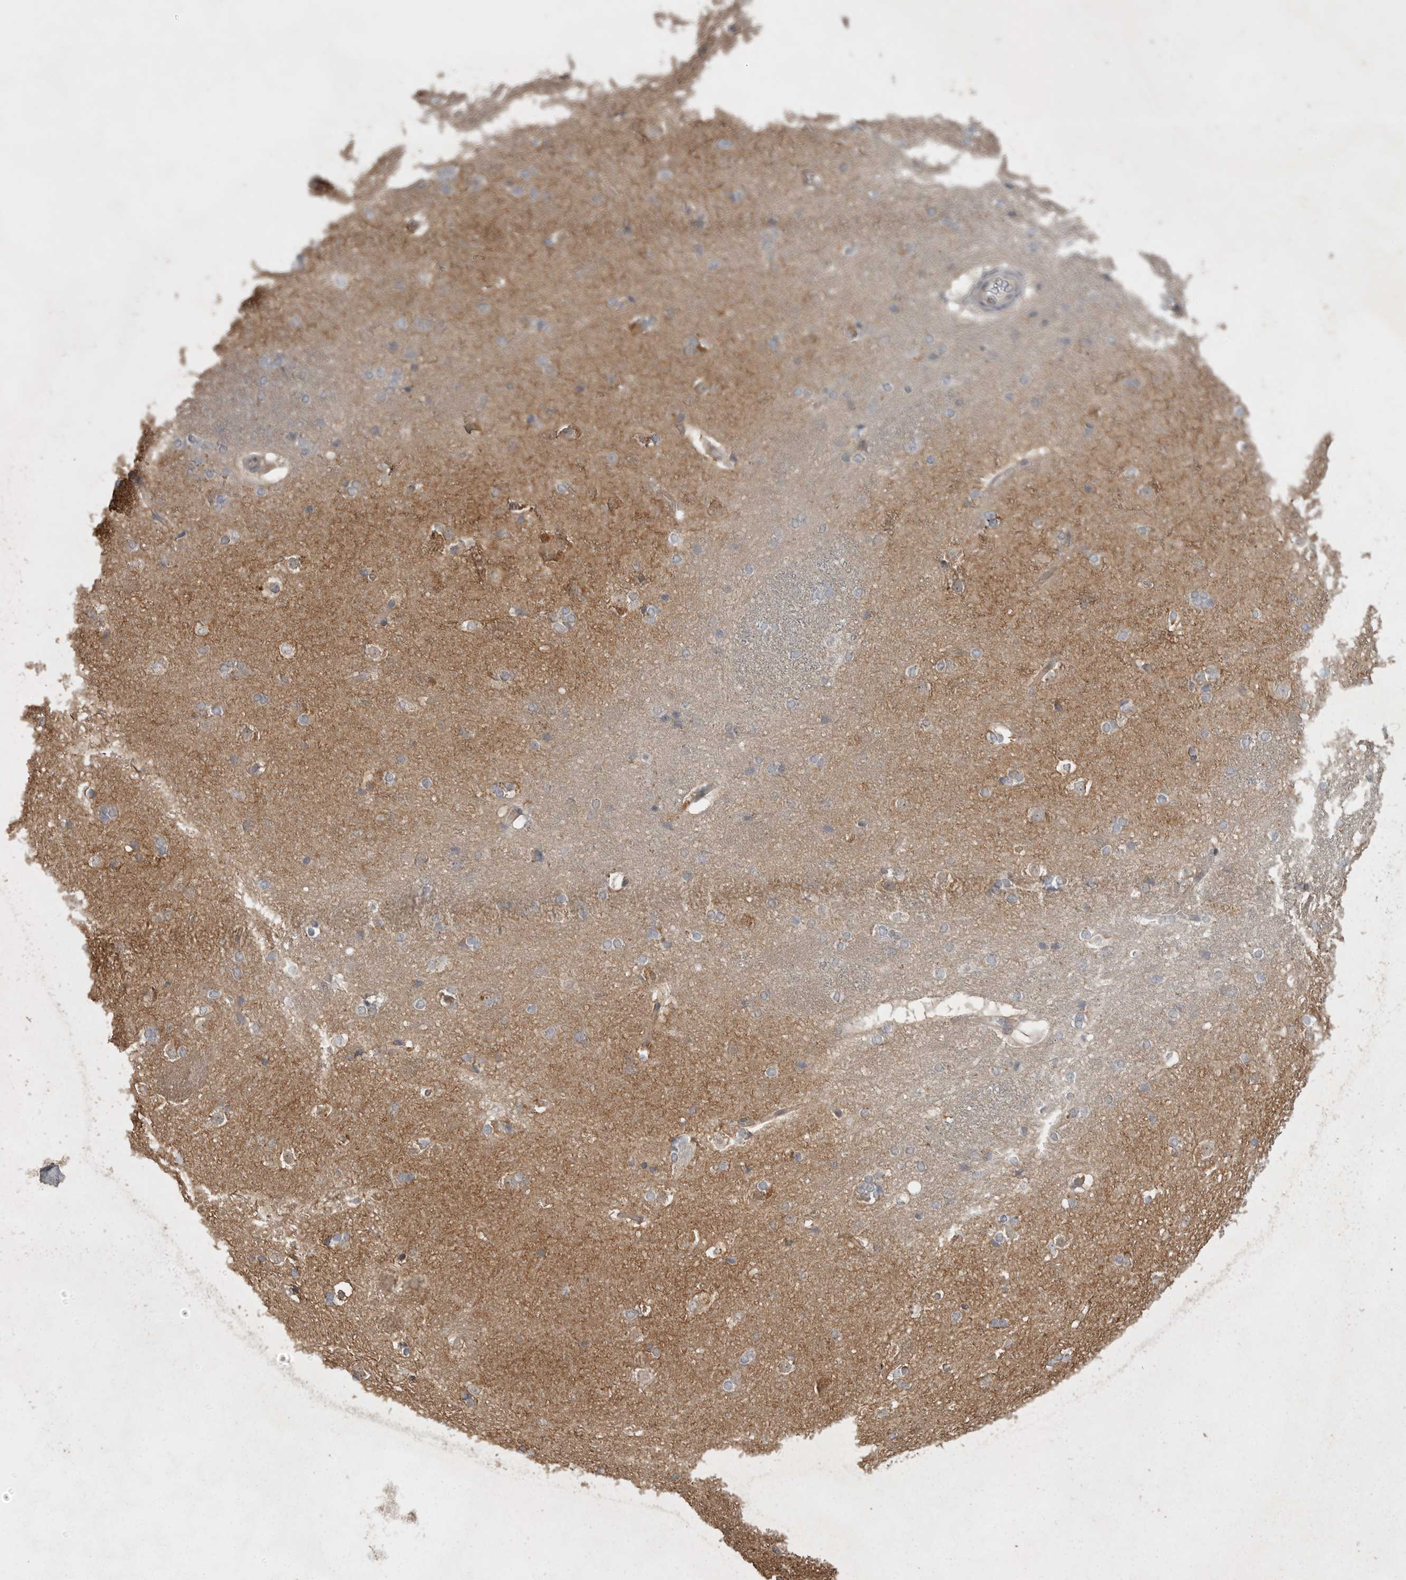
{"staining": {"intensity": "moderate", "quantity": "<25%", "location": "cytoplasmic/membranous"}, "tissue": "caudate", "cell_type": "Glial cells", "image_type": "normal", "snomed": [{"axis": "morphology", "description": "Normal tissue, NOS"}, {"axis": "topography", "description": "Lateral ventricle wall"}], "caption": "Caudate stained with DAB immunohistochemistry reveals low levels of moderate cytoplasmic/membranous staining in approximately <25% of glial cells.", "gene": "PHF13", "patient": {"sex": "female", "age": 19}}